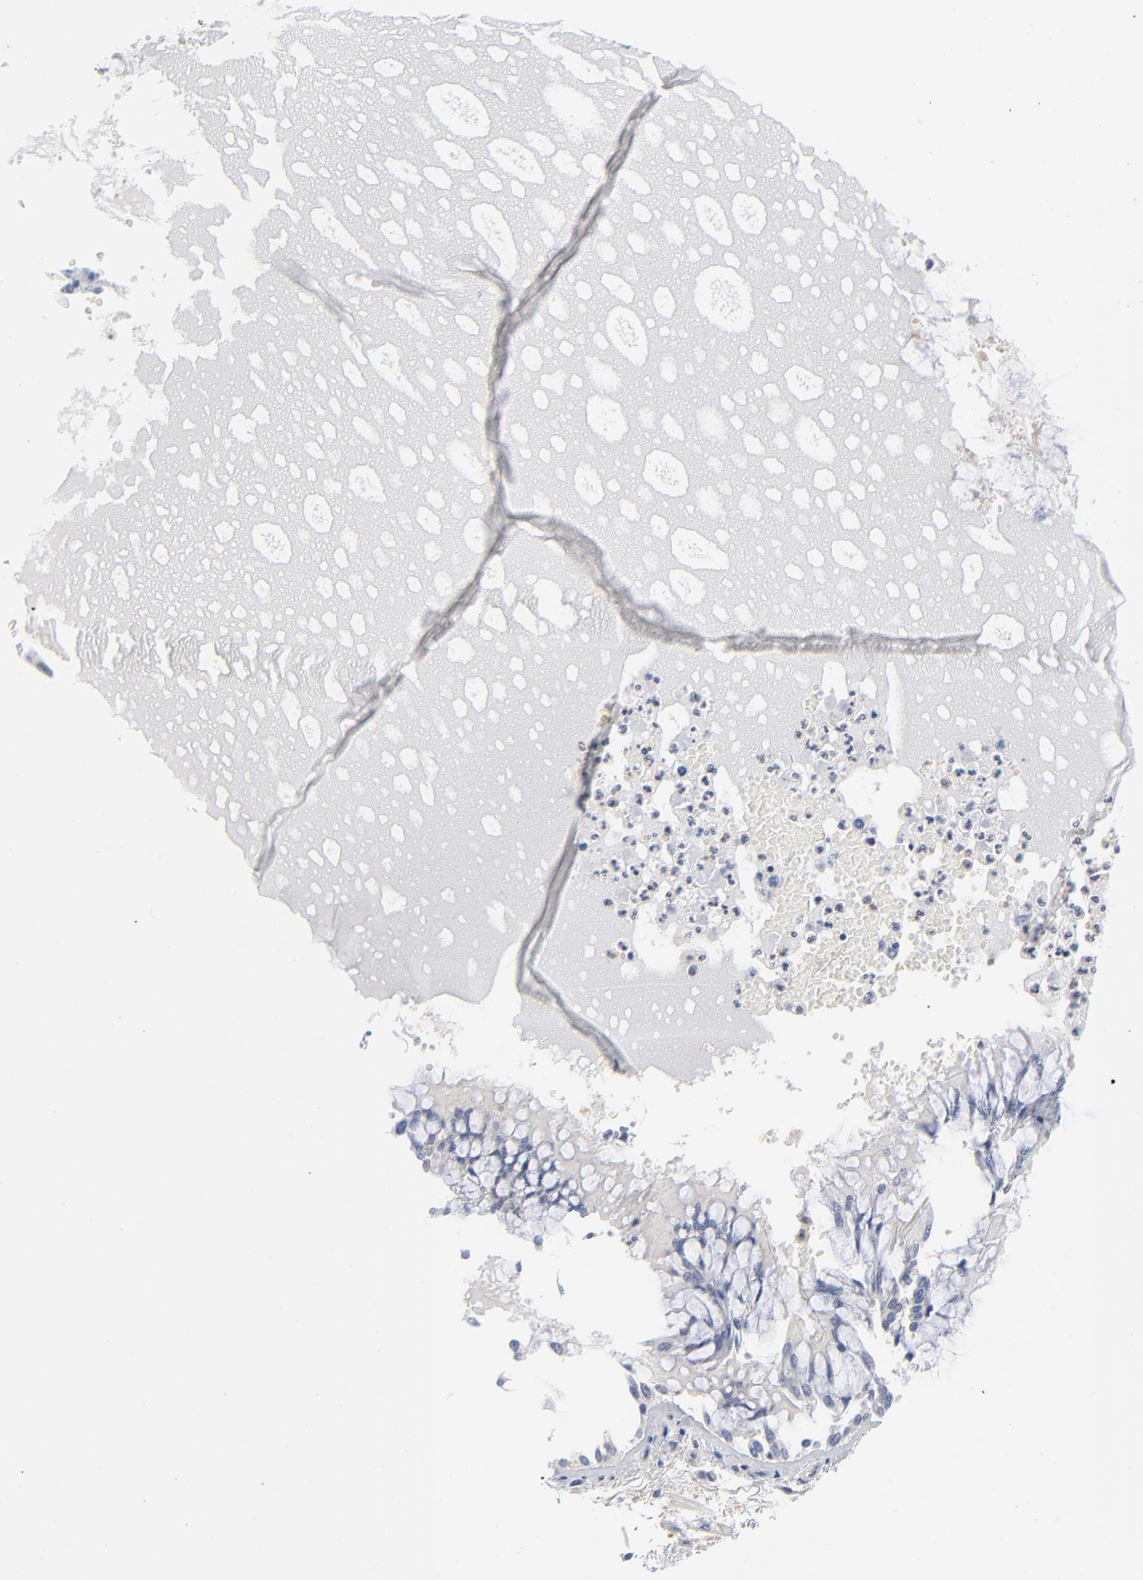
{"staining": {"intensity": "weak", "quantity": ">75%", "location": "cytoplasmic/membranous"}, "tissue": "bronchus", "cell_type": "Respiratory epithelial cells", "image_type": "normal", "snomed": [{"axis": "morphology", "description": "Normal tissue, NOS"}, {"axis": "topography", "description": "Cartilage tissue"}, {"axis": "topography", "description": "Bronchus"}, {"axis": "topography", "description": "Lung"}], "caption": "Immunohistochemical staining of normal human bronchus reveals low levels of weak cytoplasmic/membranous positivity in about >75% of respiratory epithelial cells.", "gene": "CAB39L", "patient": {"sex": "female", "age": 49}}